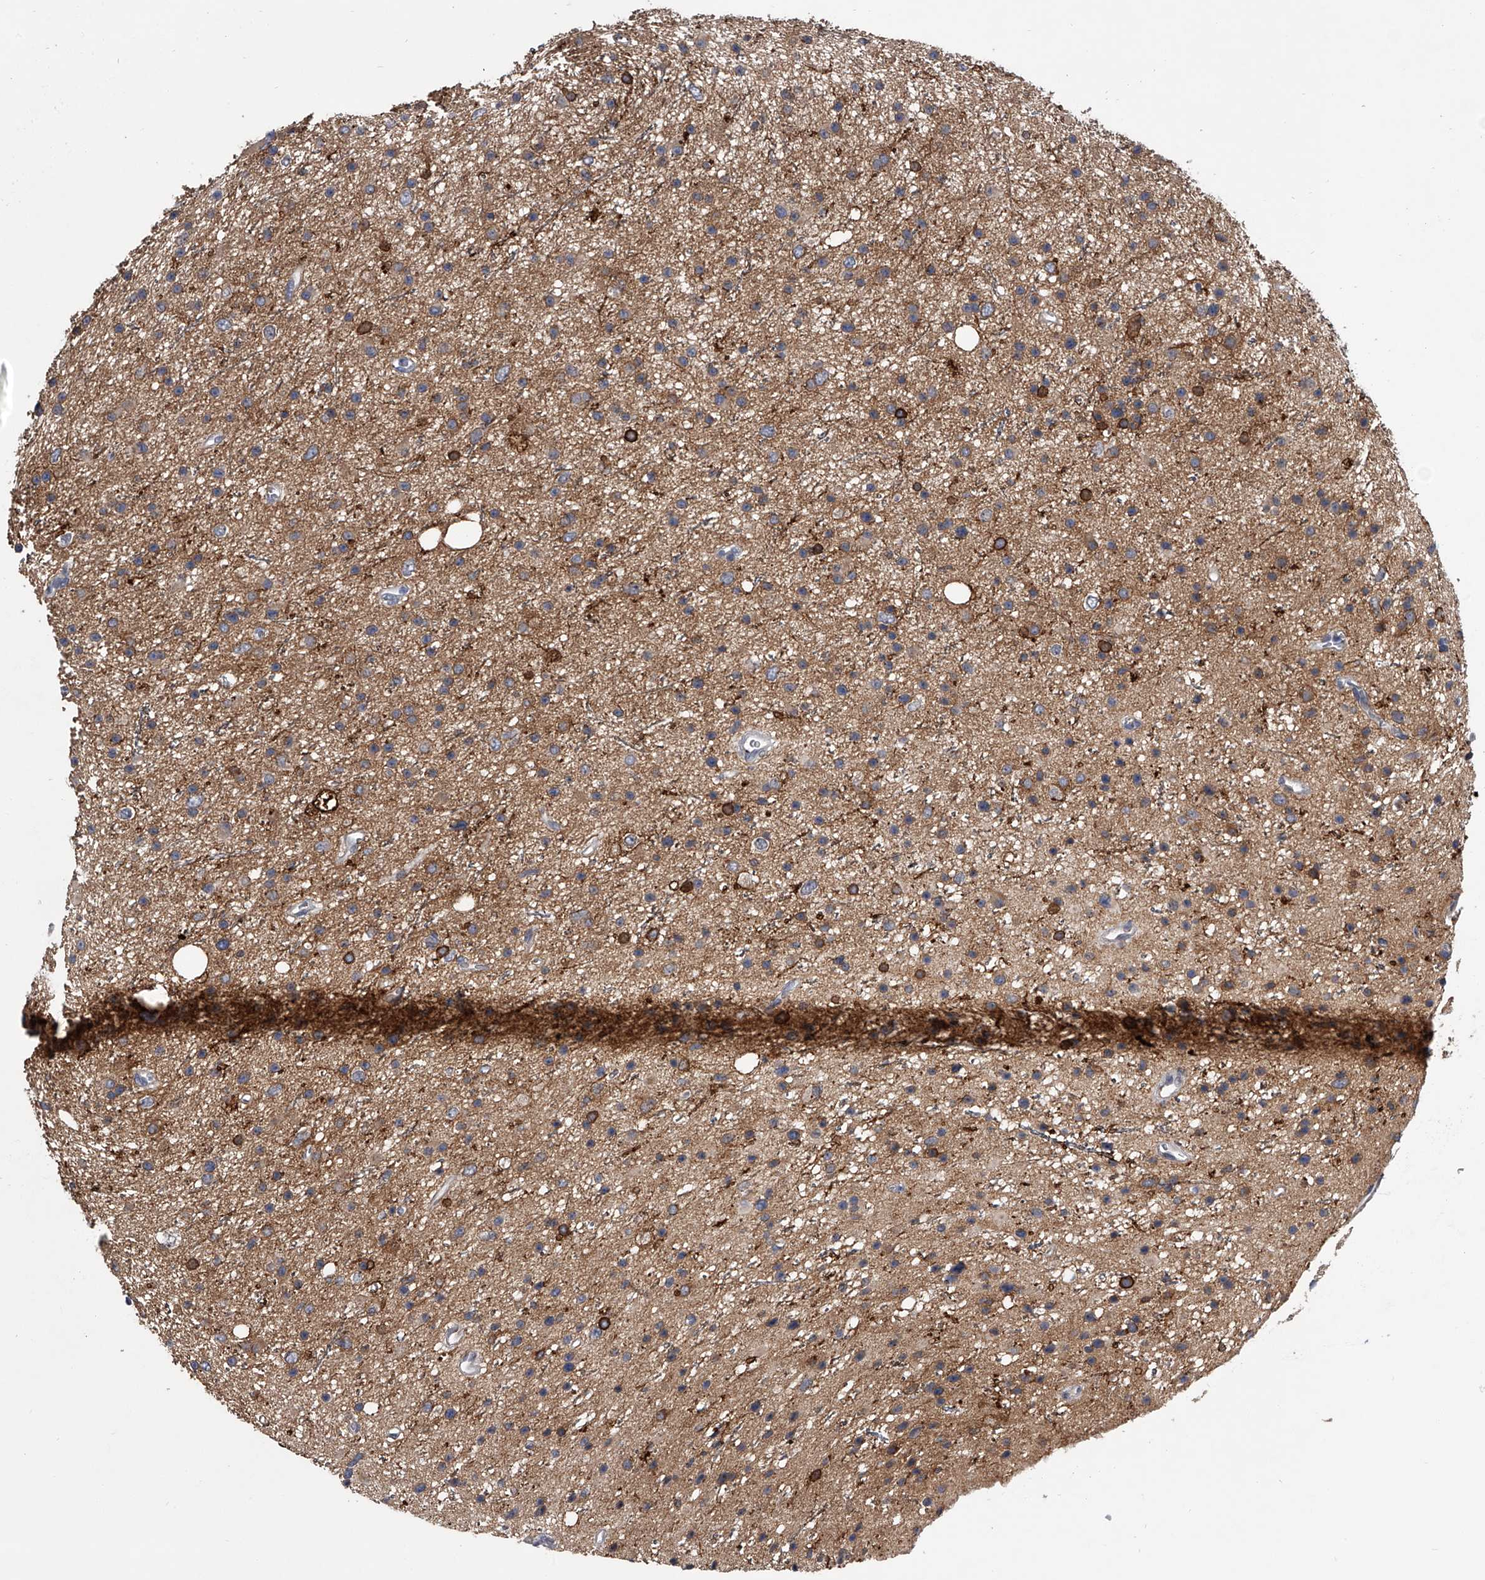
{"staining": {"intensity": "negative", "quantity": "none", "location": "none"}, "tissue": "glioma", "cell_type": "Tumor cells", "image_type": "cancer", "snomed": [{"axis": "morphology", "description": "Glioma, malignant, Low grade"}, {"axis": "topography", "description": "Cerebral cortex"}], "caption": "Tumor cells show no significant protein expression in low-grade glioma (malignant). (Stains: DAB immunohistochemistry (IHC) with hematoxylin counter stain, Microscopy: brightfield microscopy at high magnification).", "gene": "MAP4K3", "patient": {"sex": "female", "age": 39}}